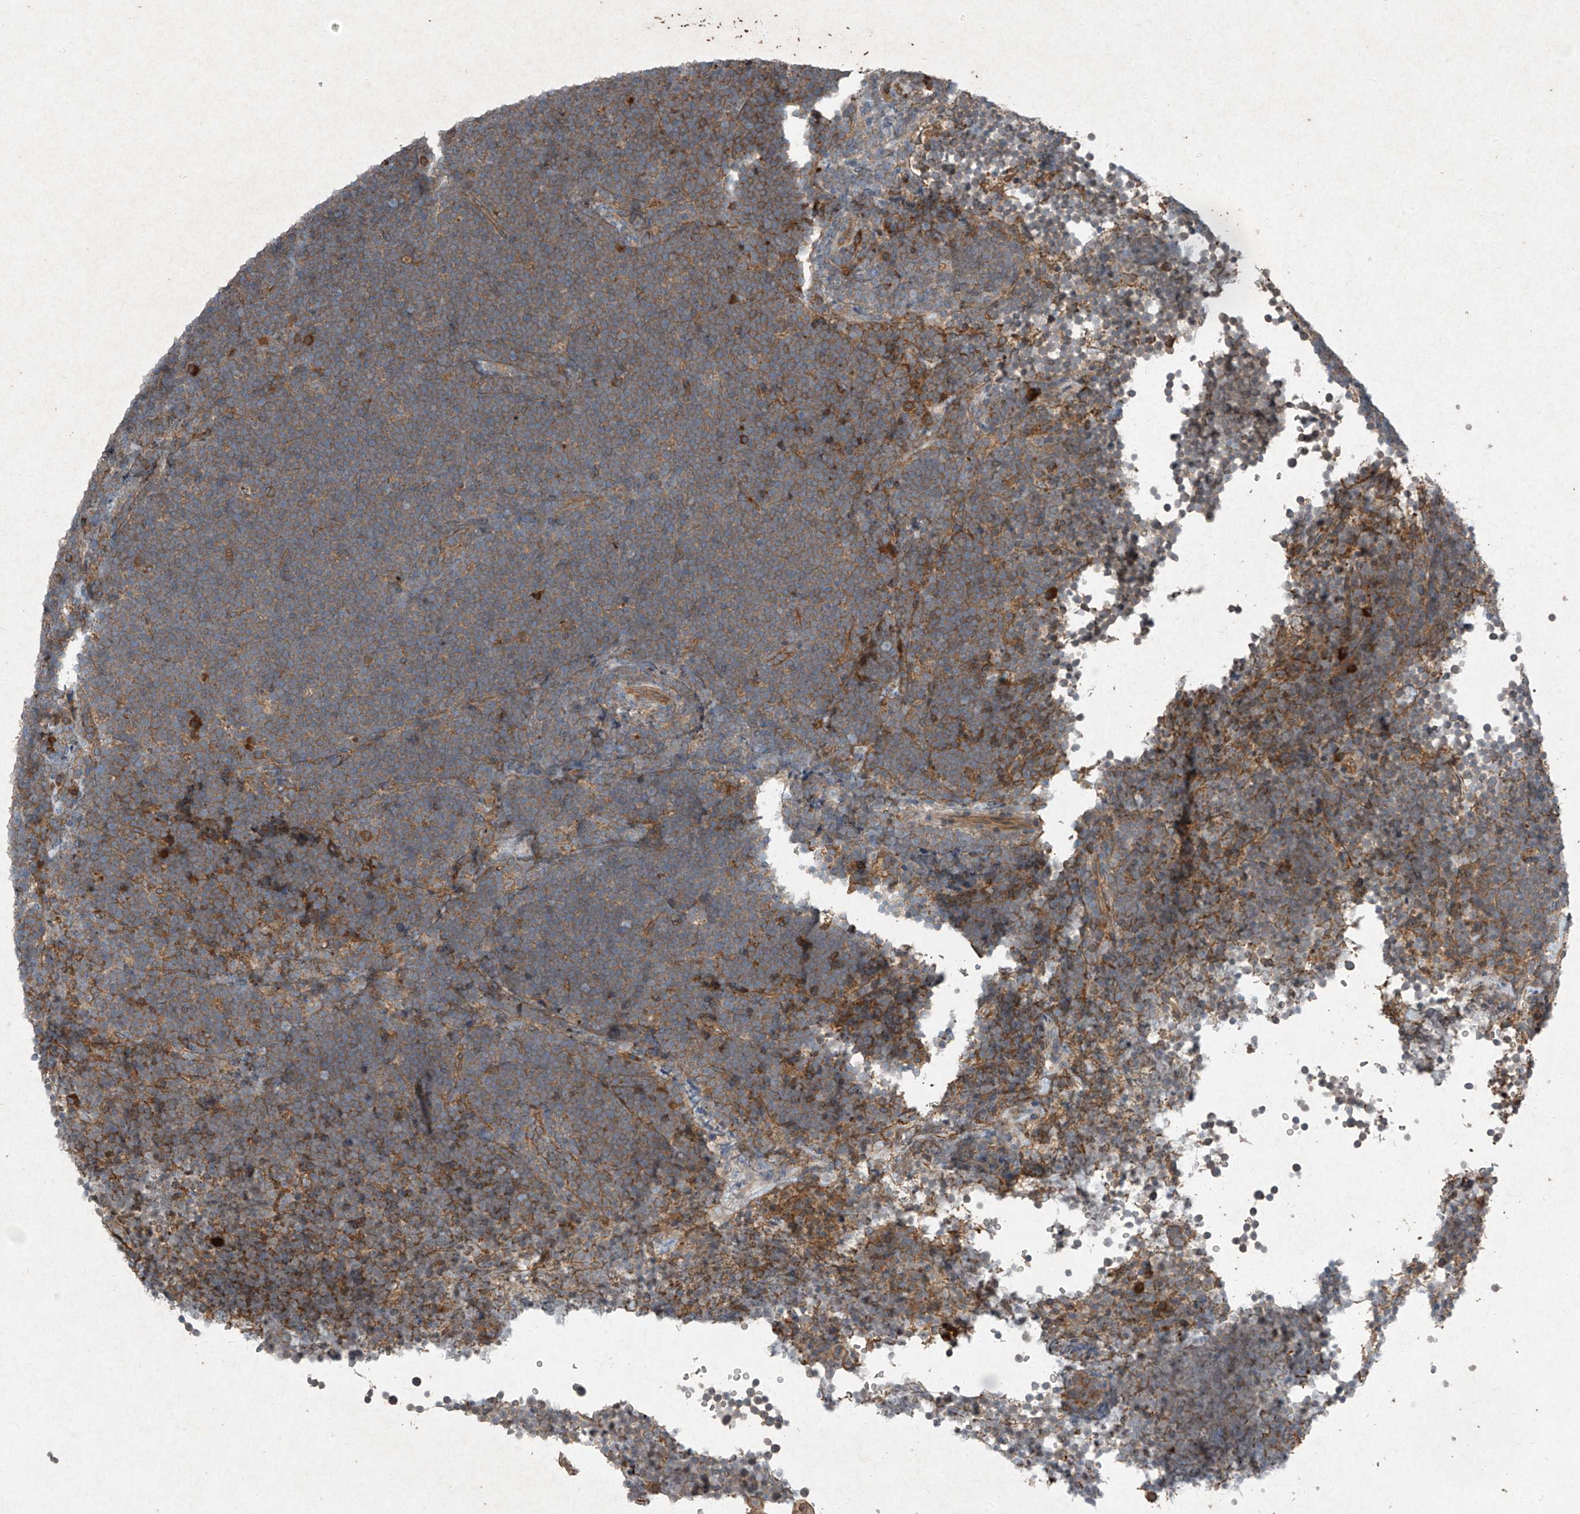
{"staining": {"intensity": "moderate", "quantity": ">75%", "location": "cytoplasmic/membranous"}, "tissue": "lymphoma", "cell_type": "Tumor cells", "image_type": "cancer", "snomed": [{"axis": "morphology", "description": "Malignant lymphoma, non-Hodgkin's type, High grade"}, {"axis": "topography", "description": "Lymph node"}], "caption": "This micrograph demonstrates IHC staining of human malignant lymphoma, non-Hodgkin's type (high-grade), with medium moderate cytoplasmic/membranous expression in approximately >75% of tumor cells.", "gene": "FOXRED2", "patient": {"sex": "male", "age": 13}}